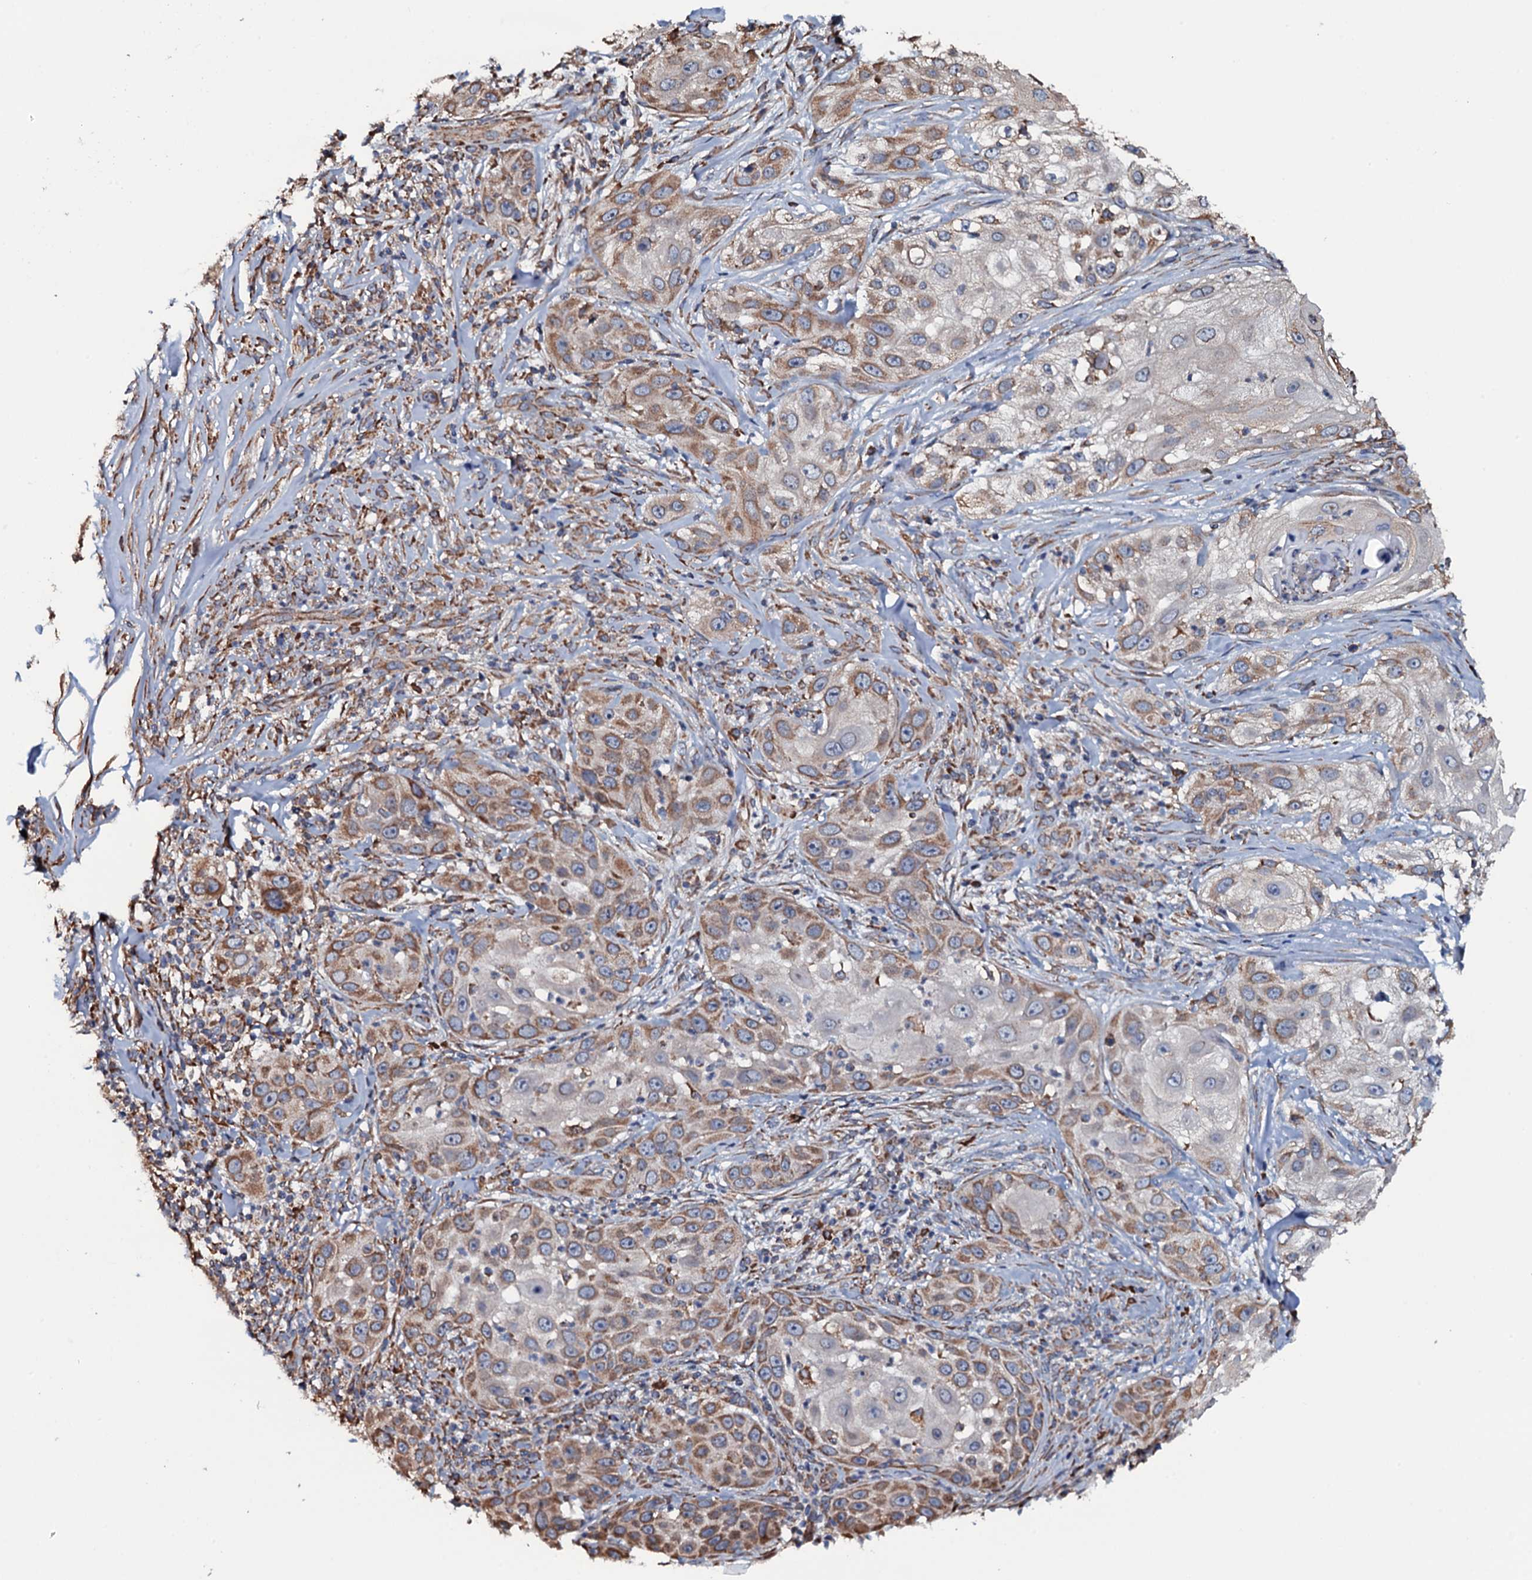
{"staining": {"intensity": "moderate", "quantity": "25%-75%", "location": "cytoplasmic/membranous"}, "tissue": "skin cancer", "cell_type": "Tumor cells", "image_type": "cancer", "snomed": [{"axis": "morphology", "description": "Squamous cell carcinoma, NOS"}, {"axis": "topography", "description": "Skin"}], "caption": "Tumor cells reveal moderate cytoplasmic/membranous positivity in approximately 25%-75% of cells in squamous cell carcinoma (skin).", "gene": "RAB12", "patient": {"sex": "female", "age": 44}}